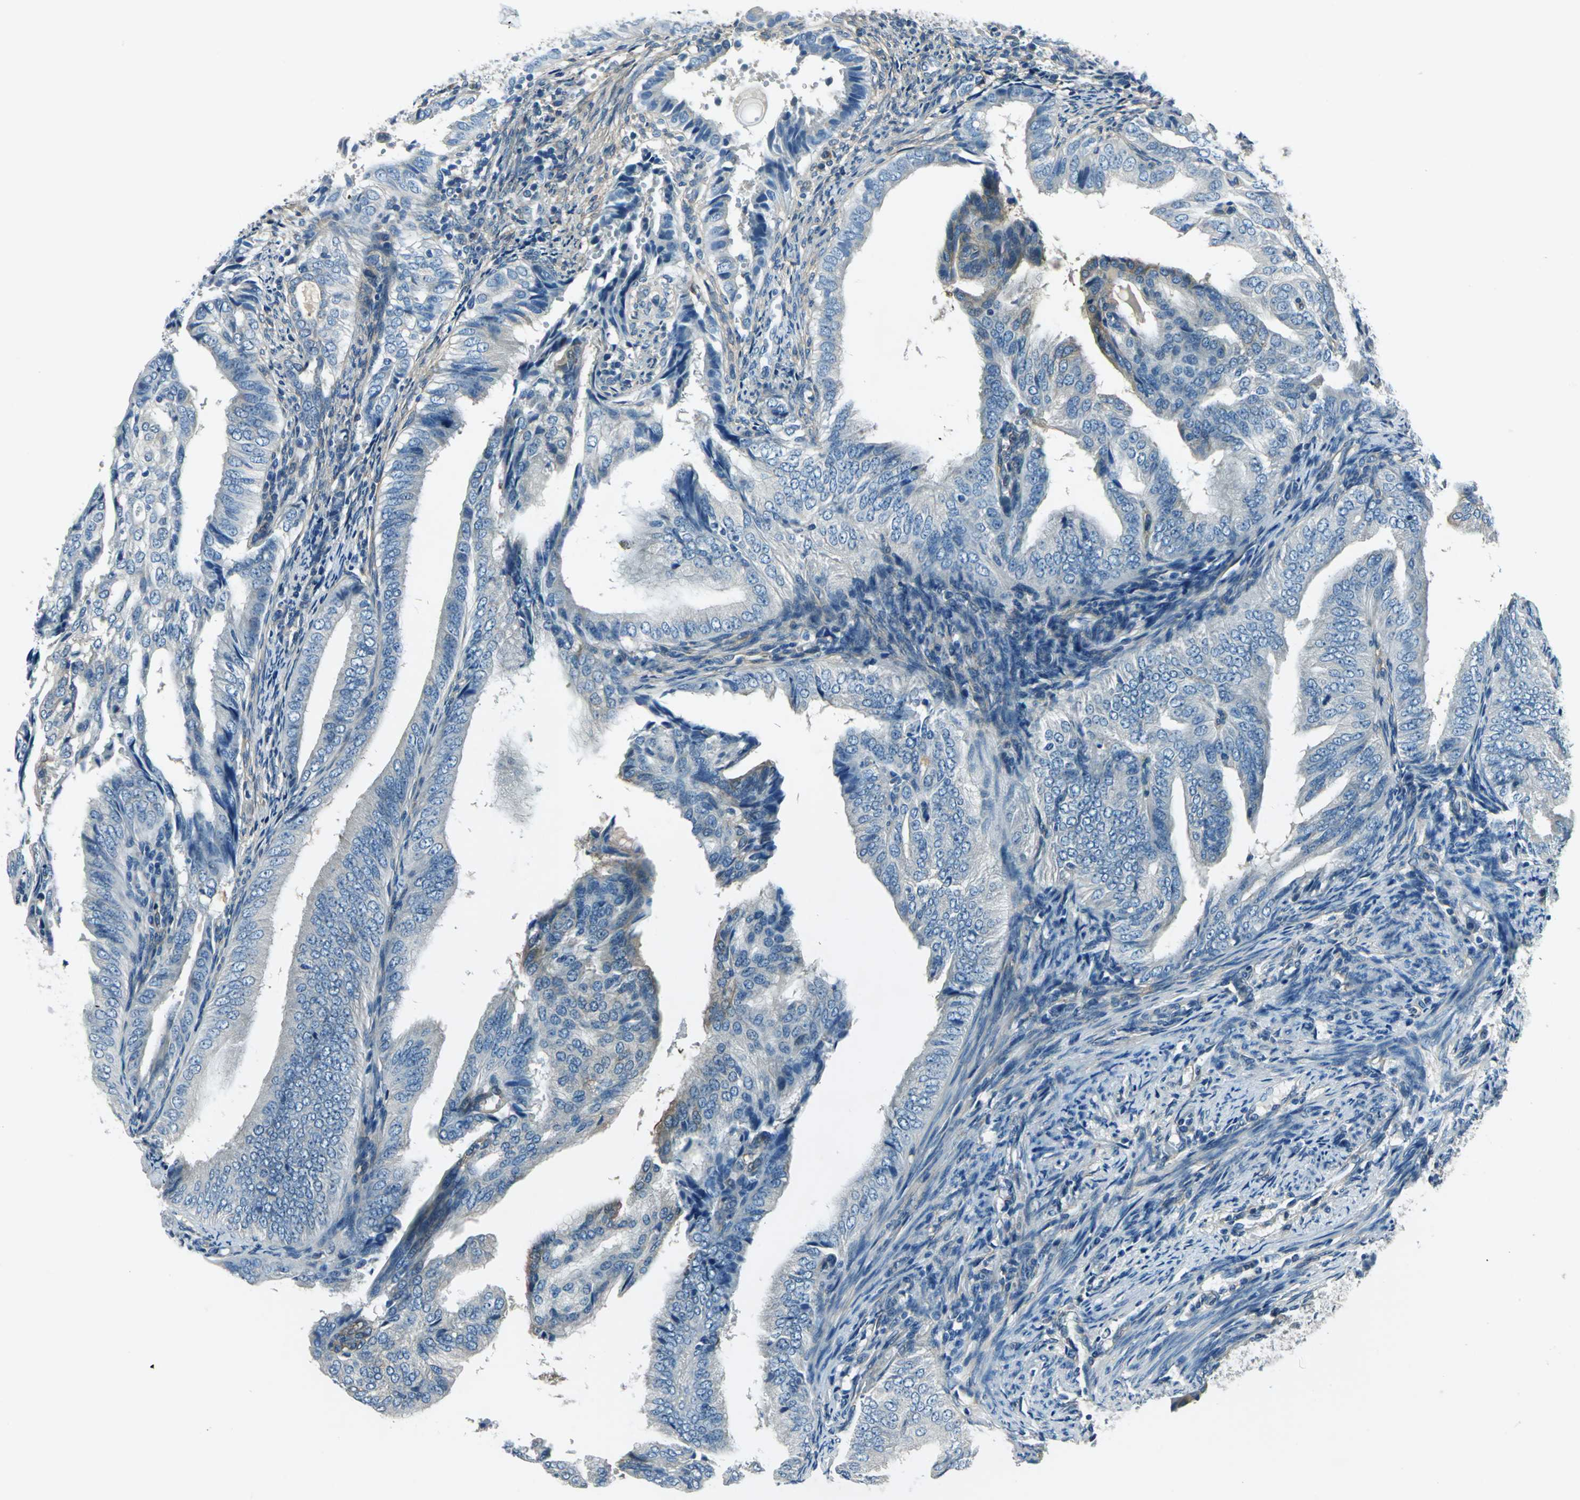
{"staining": {"intensity": "negative", "quantity": "none", "location": "none"}, "tissue": "endometrial cancer", "cell_type": "Tumor cells", "image_type": "cancer", "snomed": [{"axis": "morphology", "description": "Adenocarcinoma, NOS"}, {"axis": "topography", "description": "Endometrium"}], "caption": "This is an immunohistochemistry (IHC) image of human endometrial cancer (adenocarcinoma). There is no staining in tumor cells.", "gene": "CDC42EP1", "patient": {"sex": "female", "age": 58}}